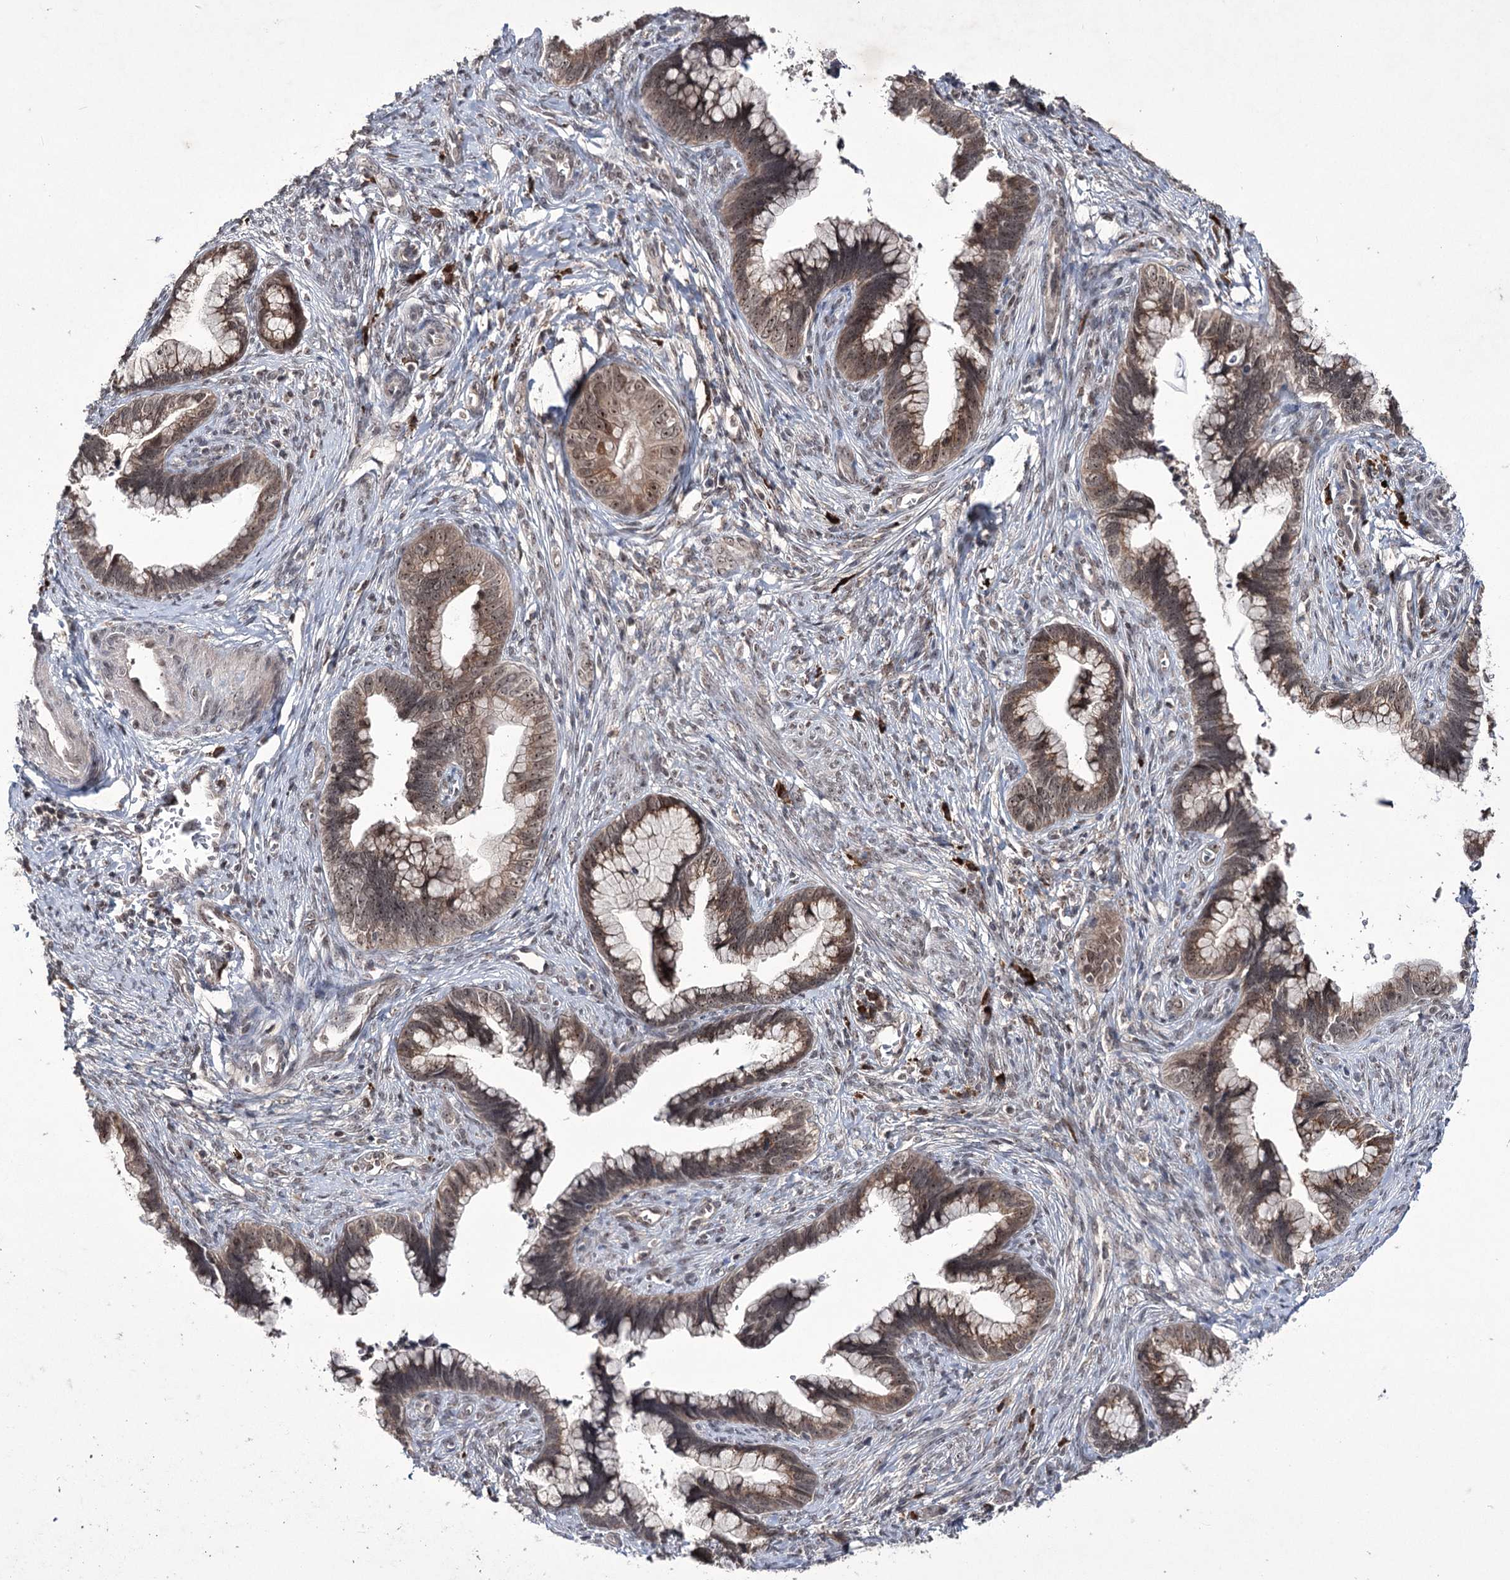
{"staining": {"intensity": "weak", "quantity": ">75%", "location": "cytoplasmic/membranous,nuclear"}, "tissue": "cervical cancer", "cell_type": "Tumor cells", "image_type": "cancer", "snomed": [{"axis": "morphology", "description": "Adenocarcinoma, NOS"}, {"axis": "topography", "description": "Cervix"}], "caption": "Immunohistochemistry (DAB) staining of human cervical cancer displays weak cytoplasmic/membranous and nuclear protein staining in about >75% of tumor cells.", "gene": "VGLL4", "patient": {"sex": "female", "age": 44}}